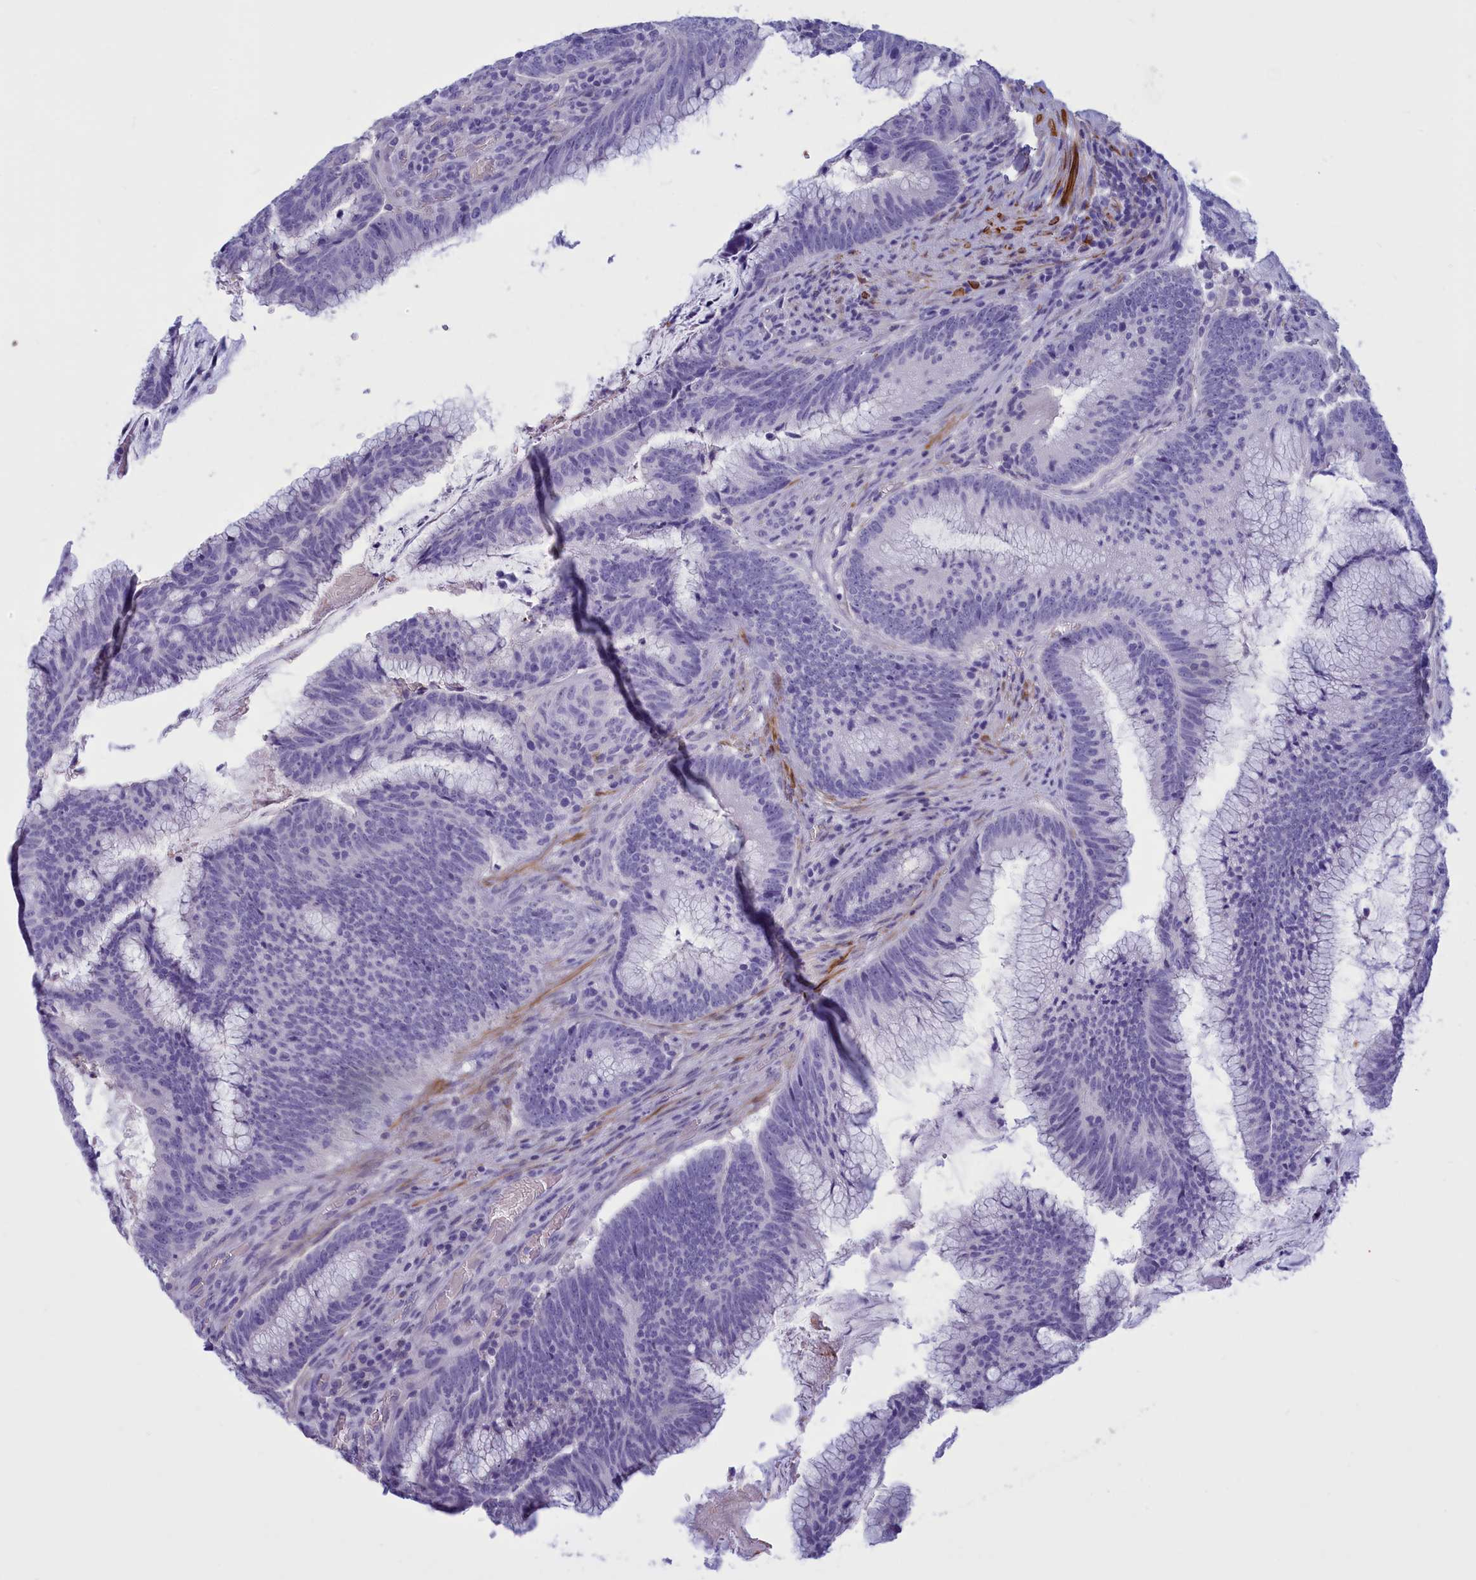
{"staining": {"intensity": "negative", "quantity": "none", "location": "none"}, "tissue": "colorectal cancer", "cell_type": "Tumor cells", "image_type": "cancer", "snomed": [{"axis": "morphology", "description": "Adenocarcinoma, NOS"}, {"axis": "topography", "description": "Rectum"}], "caption": "Protein analysis of adenocarcinoma (colorectal) reveals no significant positivity in tumor cells.", "gene": "GAPDHS", "patient": {"sex": "female", "age": 77}}